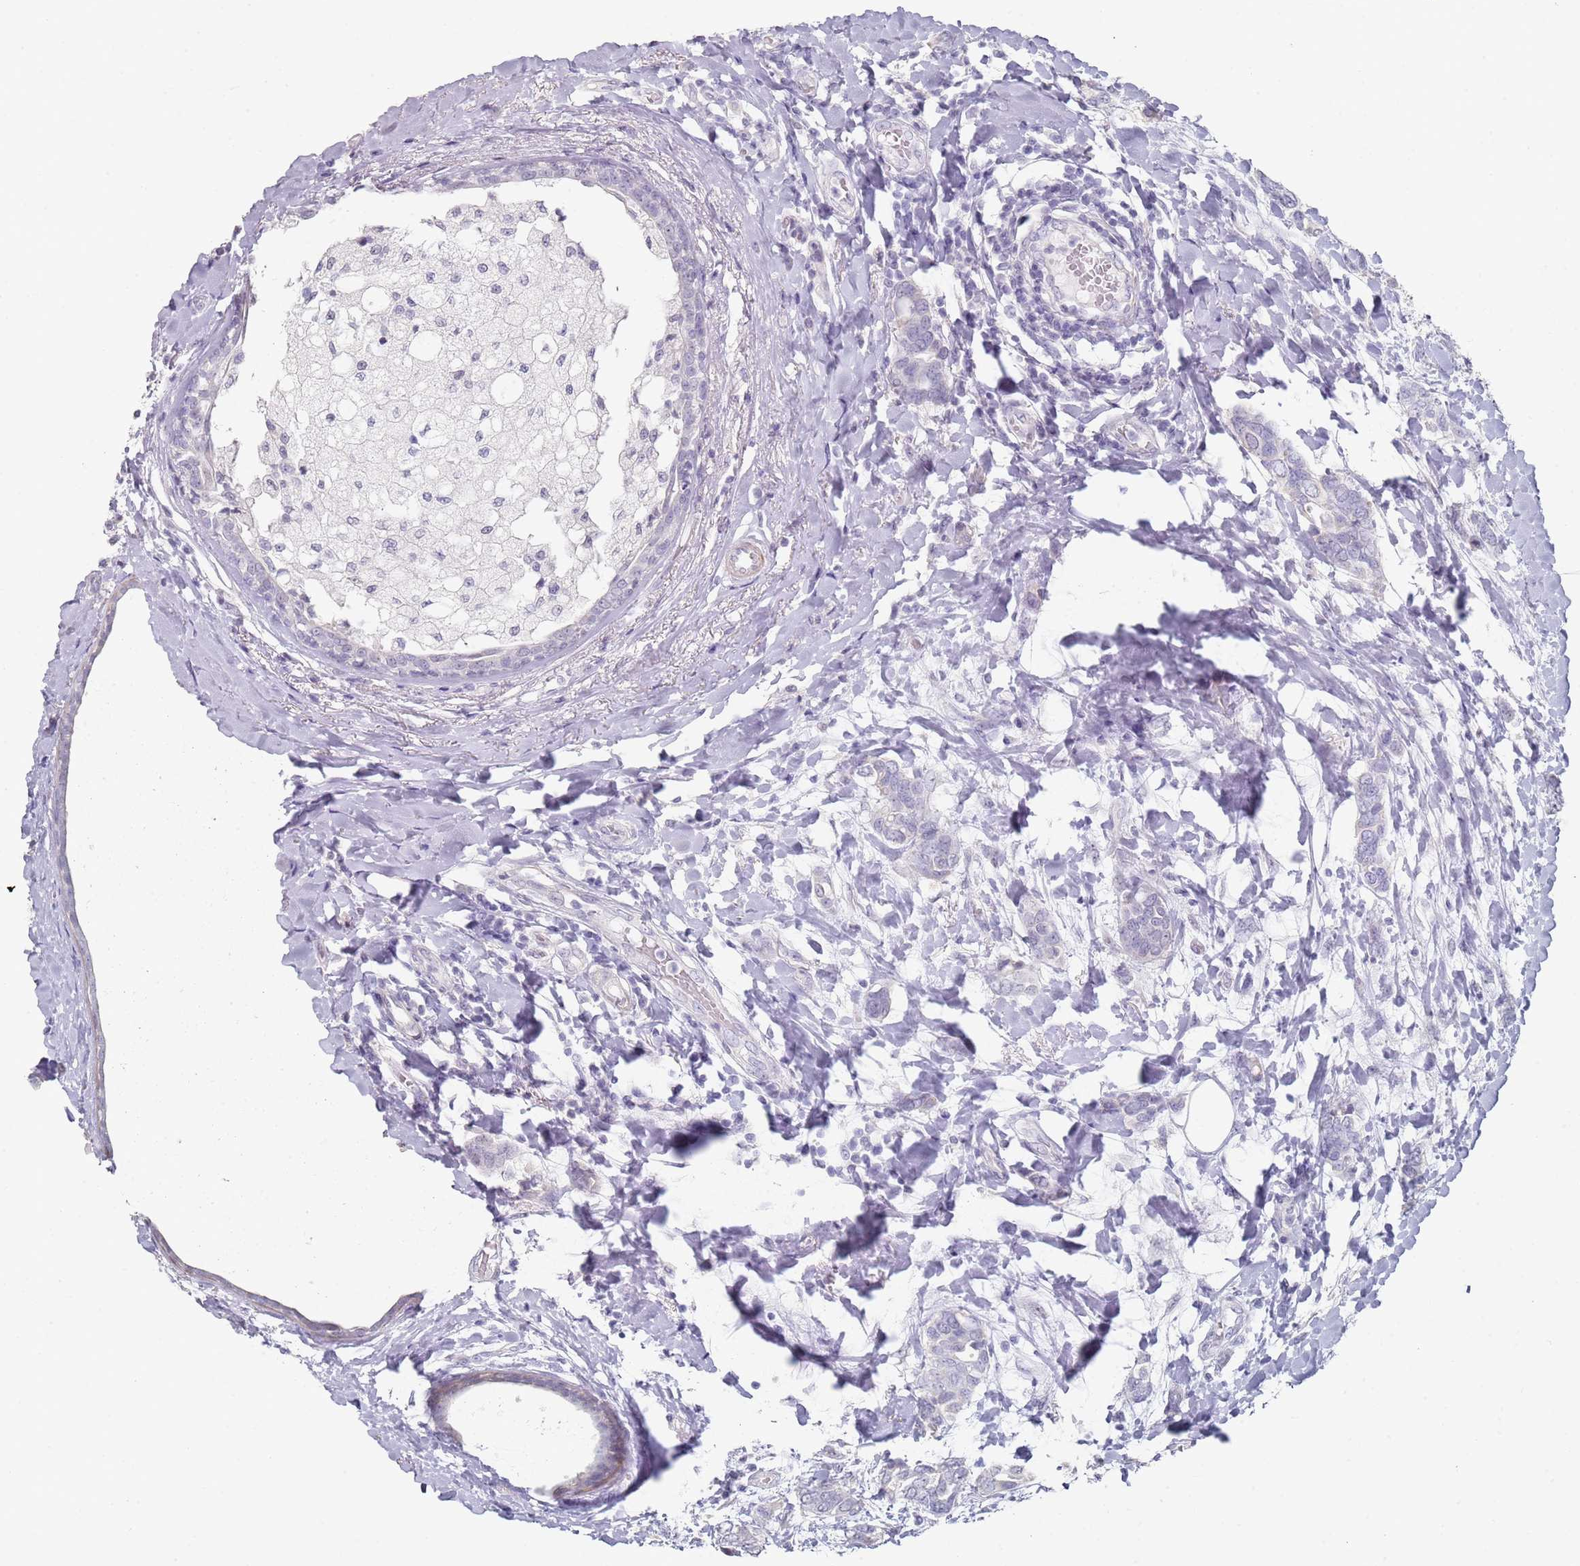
{"staining": {"intensity": "negative", "quantity": "none", "location": "none"}, "tissue": "breast cancer", "cell_type": "Tumor cells", "image_type": "cancer", "snomed": [{"axis": "morphology", "description": "Lobular carcinoma"}, {"axis": "topography", "description": "Breast"}], "caption": "Breast cancer (lobular carcinoma) stained for a protein using IHC exhibits no staining tumor cells.", "gene": "DNAH11", "patient": {"sex": "female", "age": 51}}